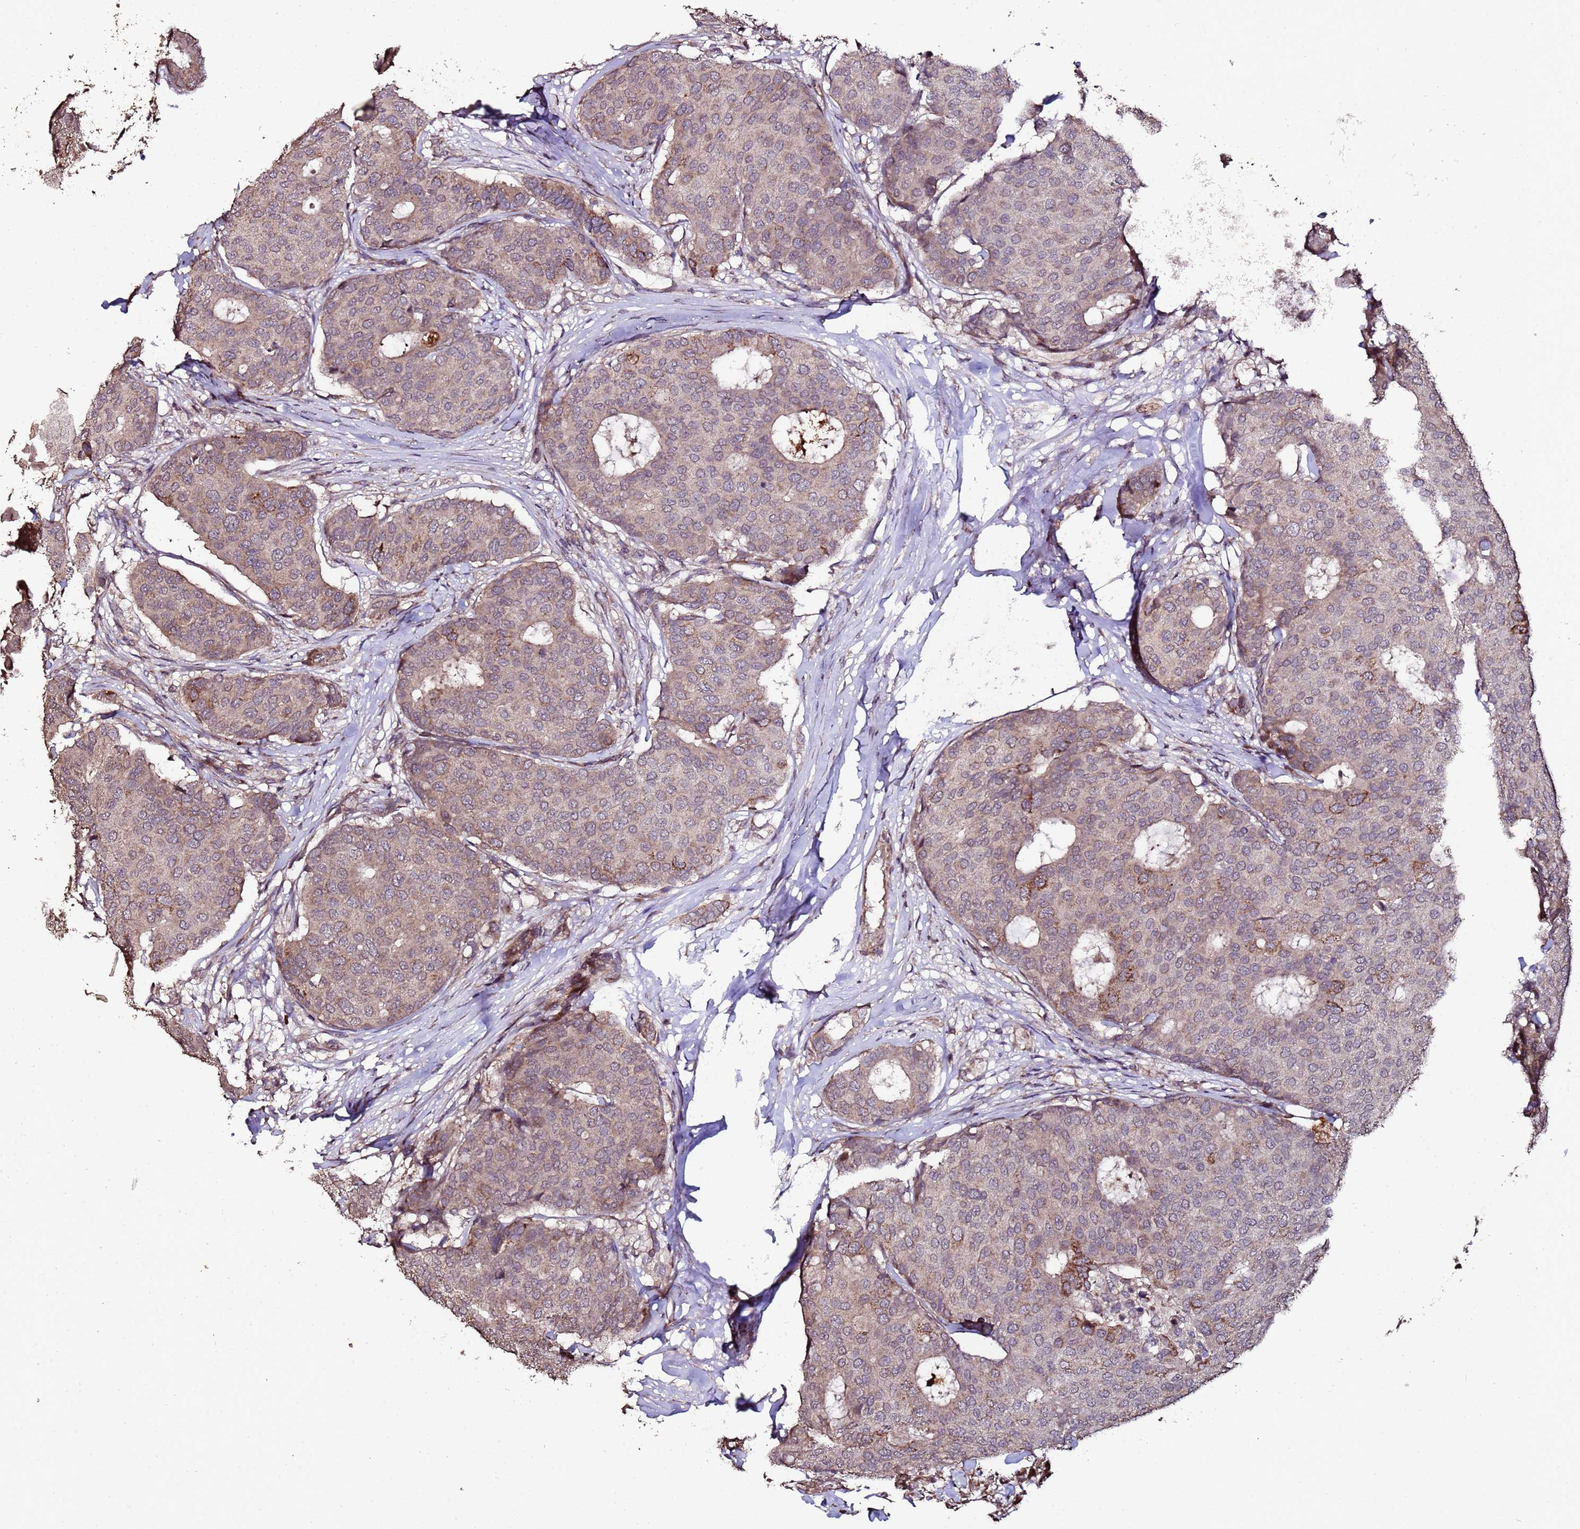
{"staining": {"intensity": "weak", "quantity": "25%-75%", "location": "cytoplasmic/membranous"}, "tissue": "breast cancer", "cell_type": "Tumor cells", "image_type": "cancer", "snomed": [{"axis": "morphology", "description": "Duct carcinoma"}, {"axis": "topography", "description": "Breast"}], "caption": "Breast invasive ductal carcinoma tissue demonstrates weak cytoplasmic/membranous expression in approximately 25%-75% of tumor cells", "gene": "PRODH", "patient": {"sex": "female", "age": 75}}